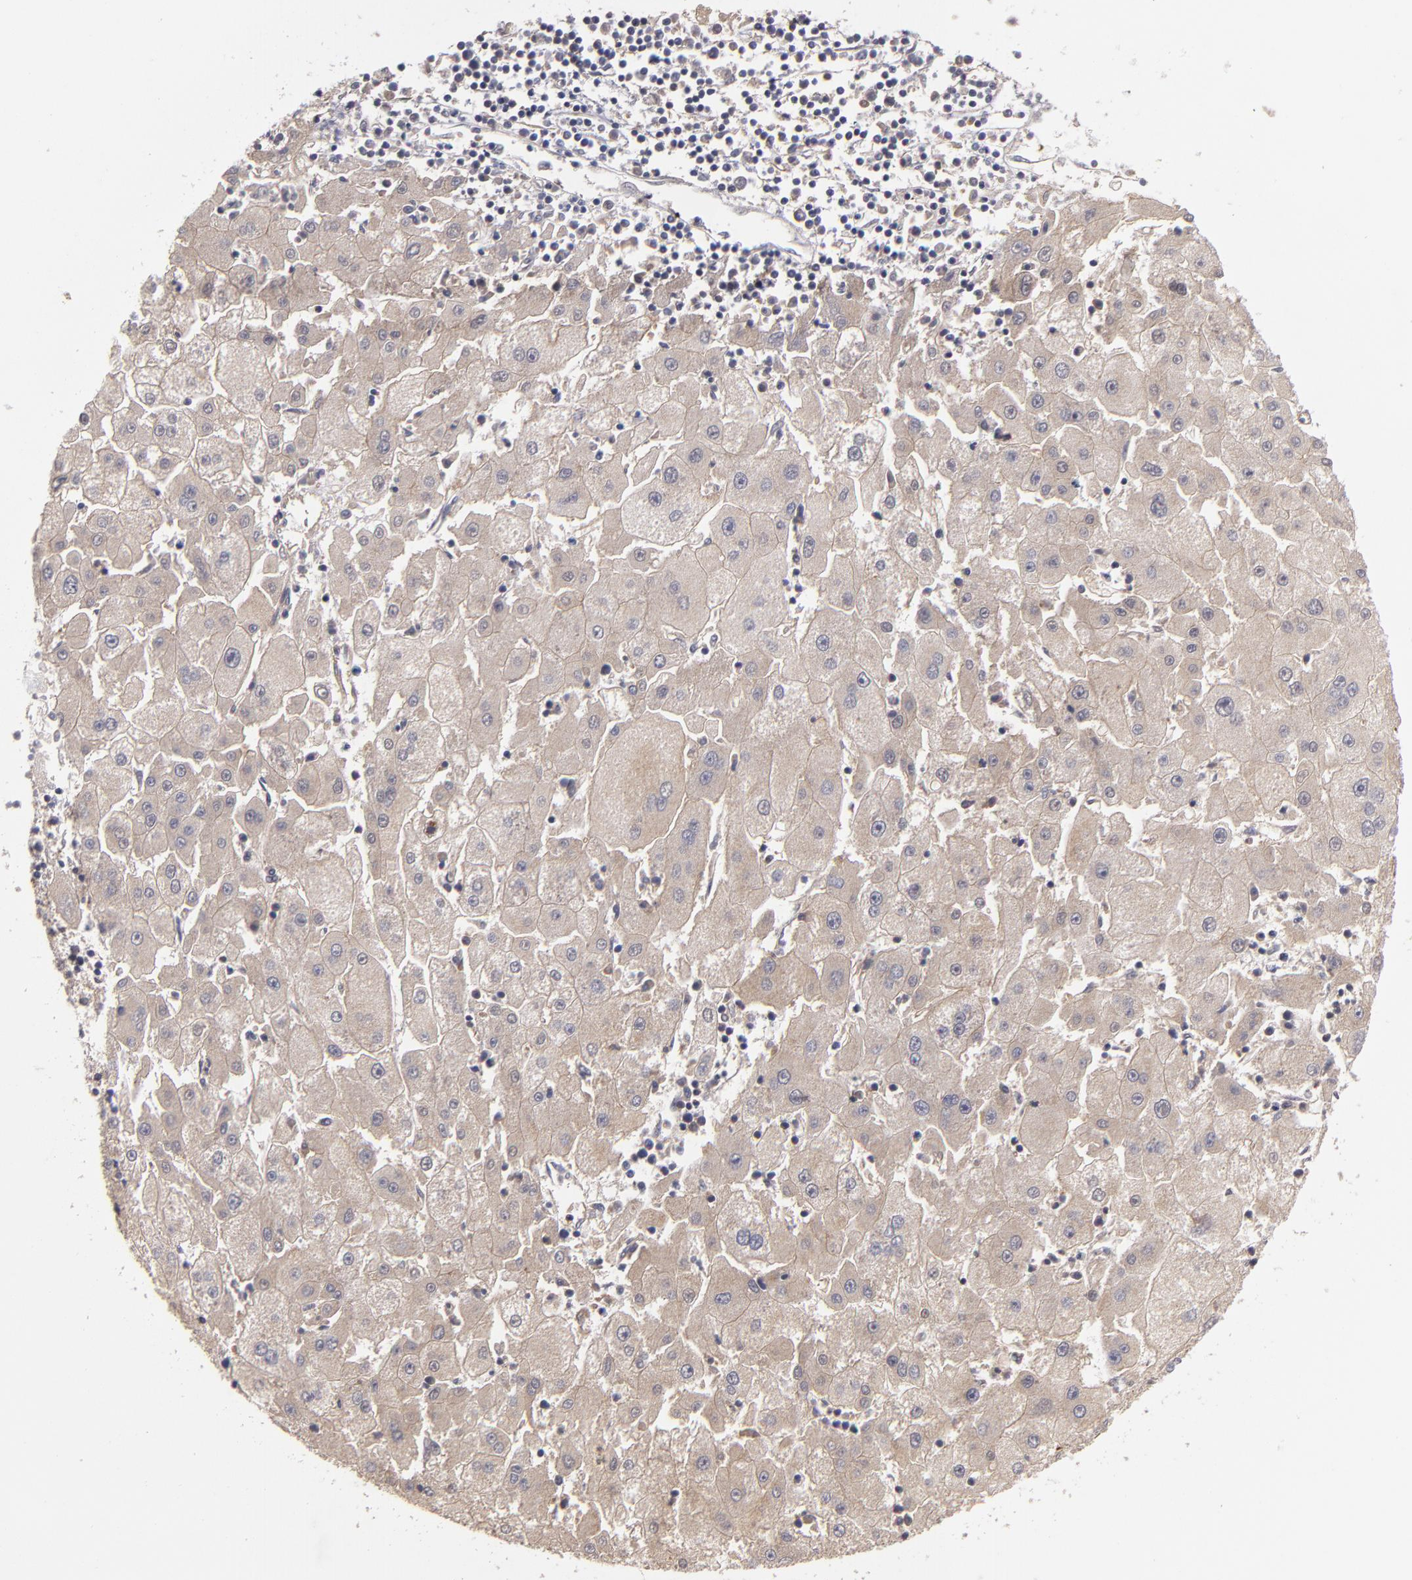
{"staining": {"intensity": "weak", "quantity": ">75%", "location": "cytoplasmic/membranous"}, "tissue": "liver cancer", "cell_type": "Tumor cells", "image_type": "cancer", "snomed": [{"axis": "morphology", "description": "Carcinoma, Hepatocellular, NOS"}, {"axis": "topography", "description": "Liver"}], "caption": "Tumor cells demonstrate weak cytoplasmic/membranous staining in approximately >75% of cells in hepatocellular carcinoma (liver).", "gene": "CTSO", "patient": {"sex": "male", "age": 72}}